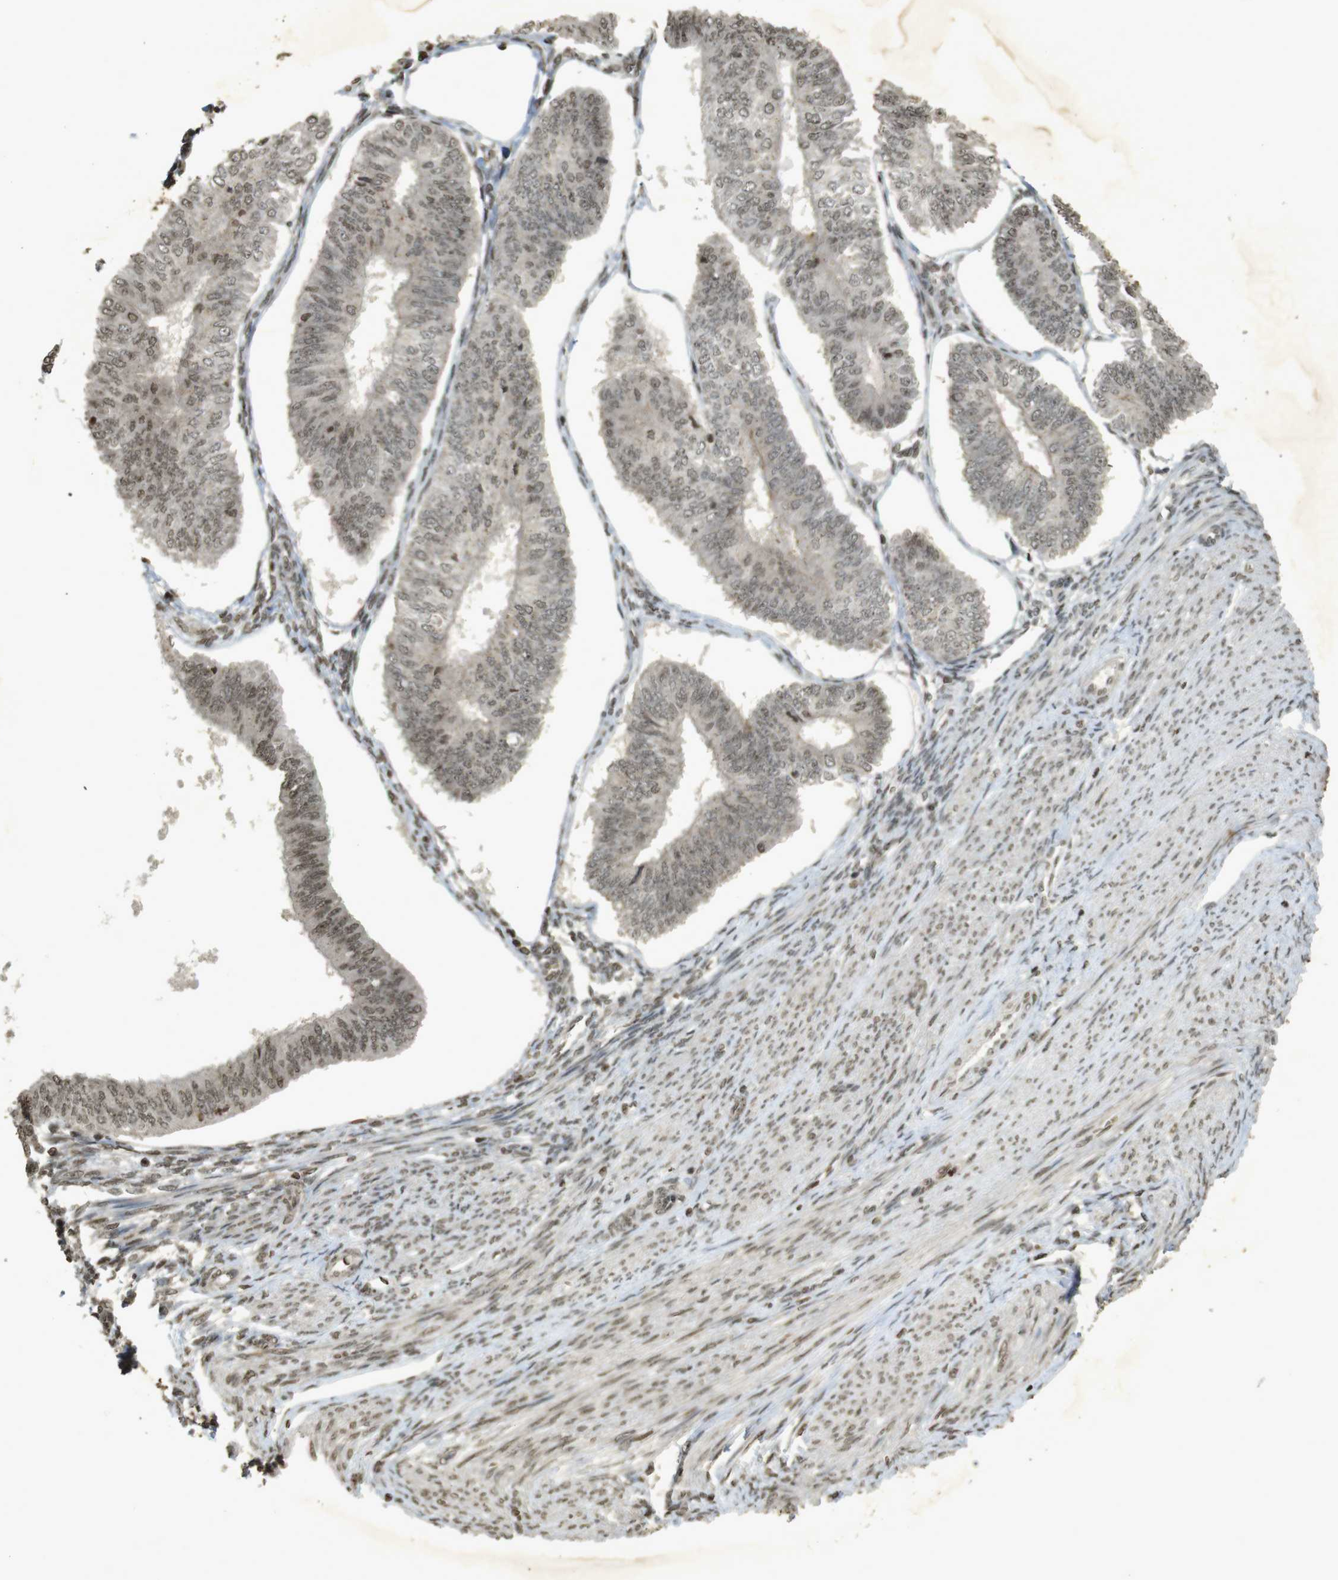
{"staining": {"intensity": "weak", "quantity": ">75%", "location": "nuclear"}, "tissue": "endometrial cancer", "cell_type": "Tumor cells", "image_type": "cancer", "snomed": [{"axis": "morphology", "description": "Adenocarcinoma, NOS"}, {"axis": "topography", "description": "Endometrium"}], "caption": "Endometrial cancer (adenocarcinoma) stained for a protein (brown) demonstrates weak nuclear positive expression in approximately >75% of tumor cells.", "gene": "ORC4", "patient": {"sex": "female", "age": 58}}